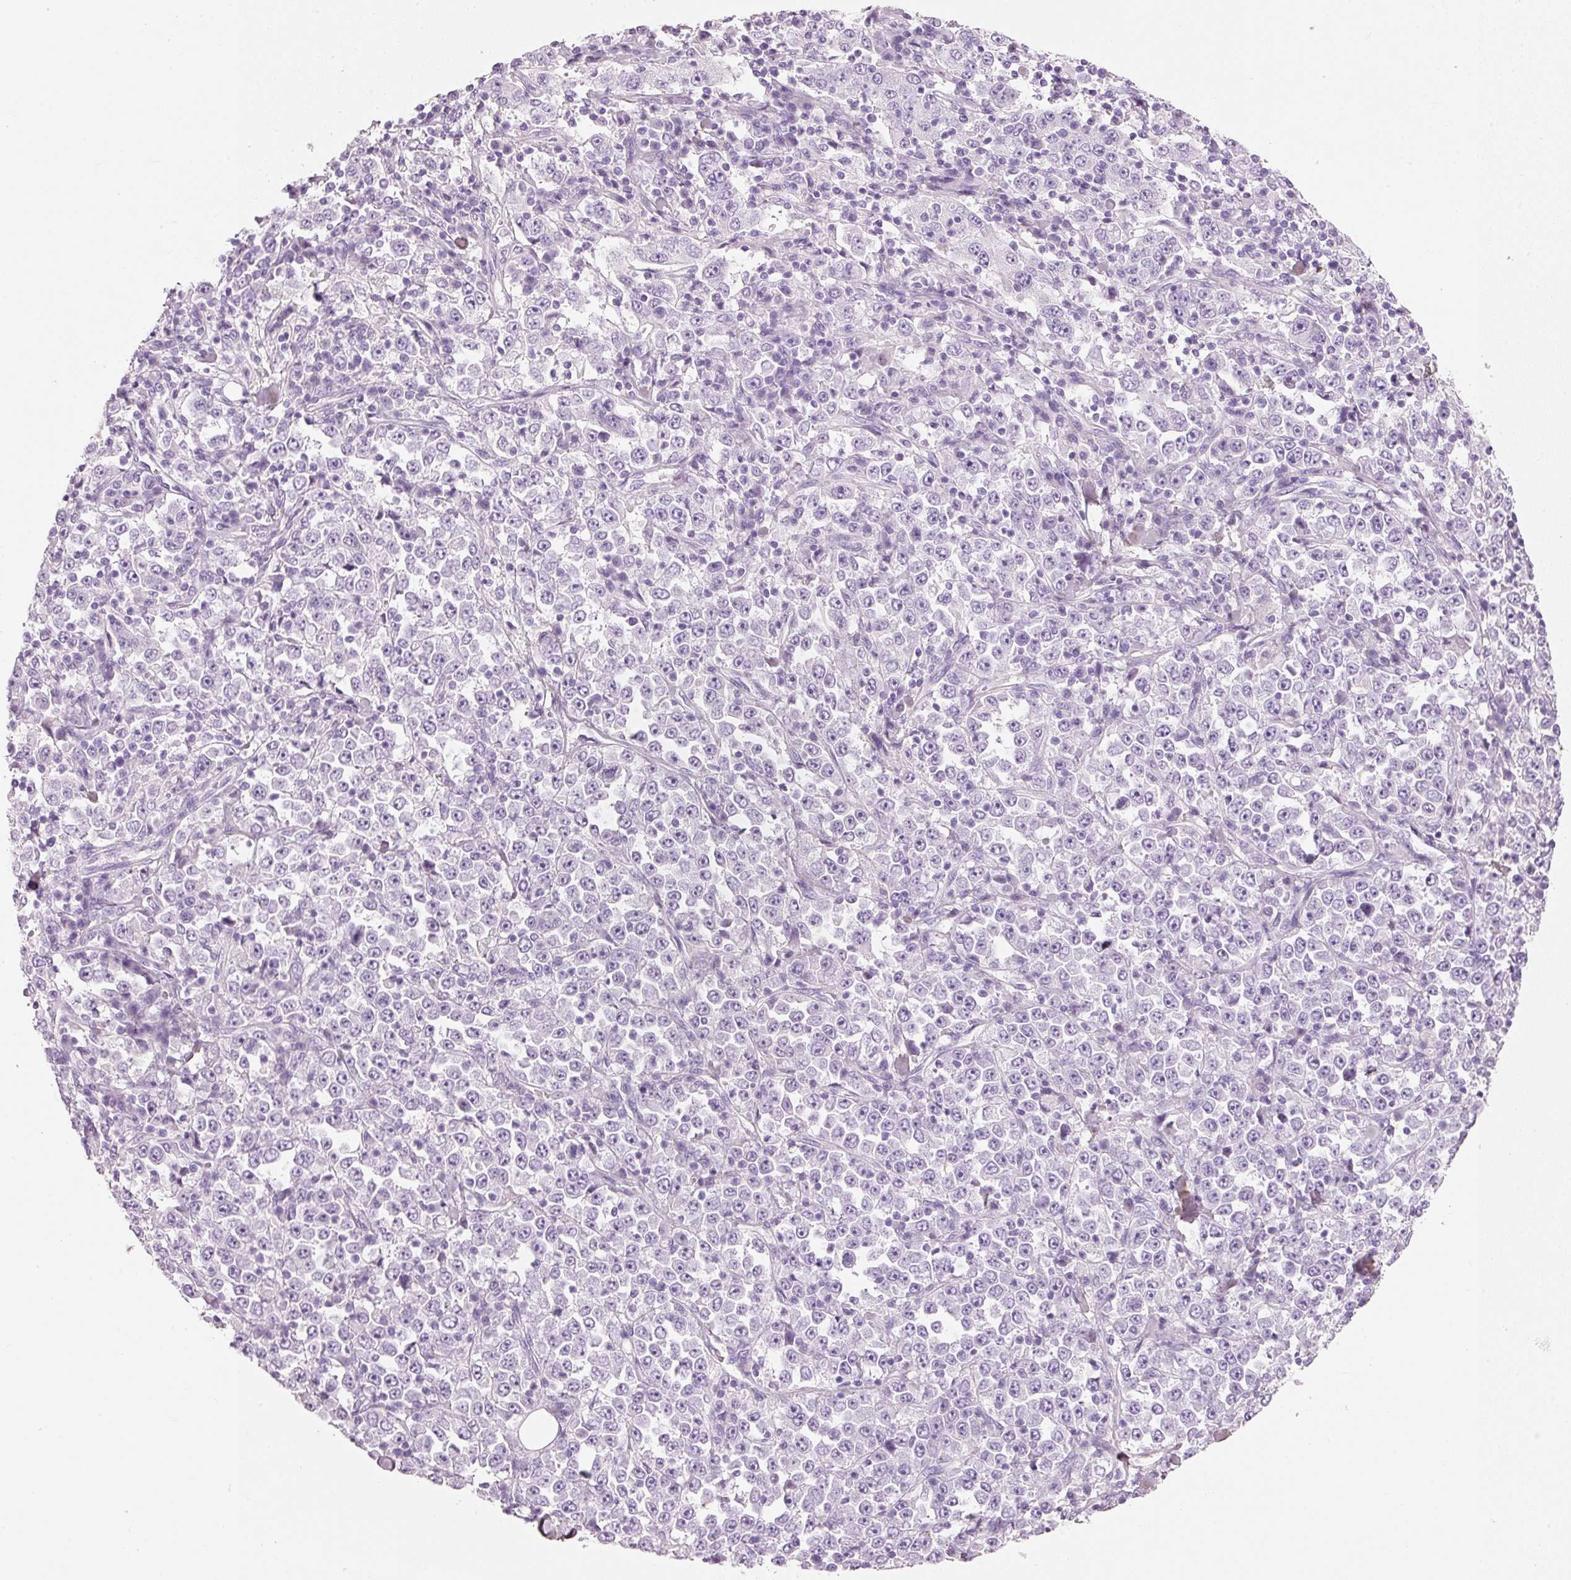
{"staining": {"intensity": "negative", "quantity": "none", "location": "none"}, "tissue": "stomach cancer", "cell_type": "Tumor cells", "image_type": "cancer", "snomed": [{"axis": "morphology", "description": "Normal tissue, NOS"}, {"axis": "morphology", "description": "Adenocarcinoma, NOS"}, {"axis": "topography", "description": "Stomach, upper"}, {"axis": "topography", "description": "Stomach"}], "caption": "The micrograph shows no significant expression in tumor cells of stomach cancer.", "gene": "PDXDC1", "patient": {"sex": "male", "age": 59}}